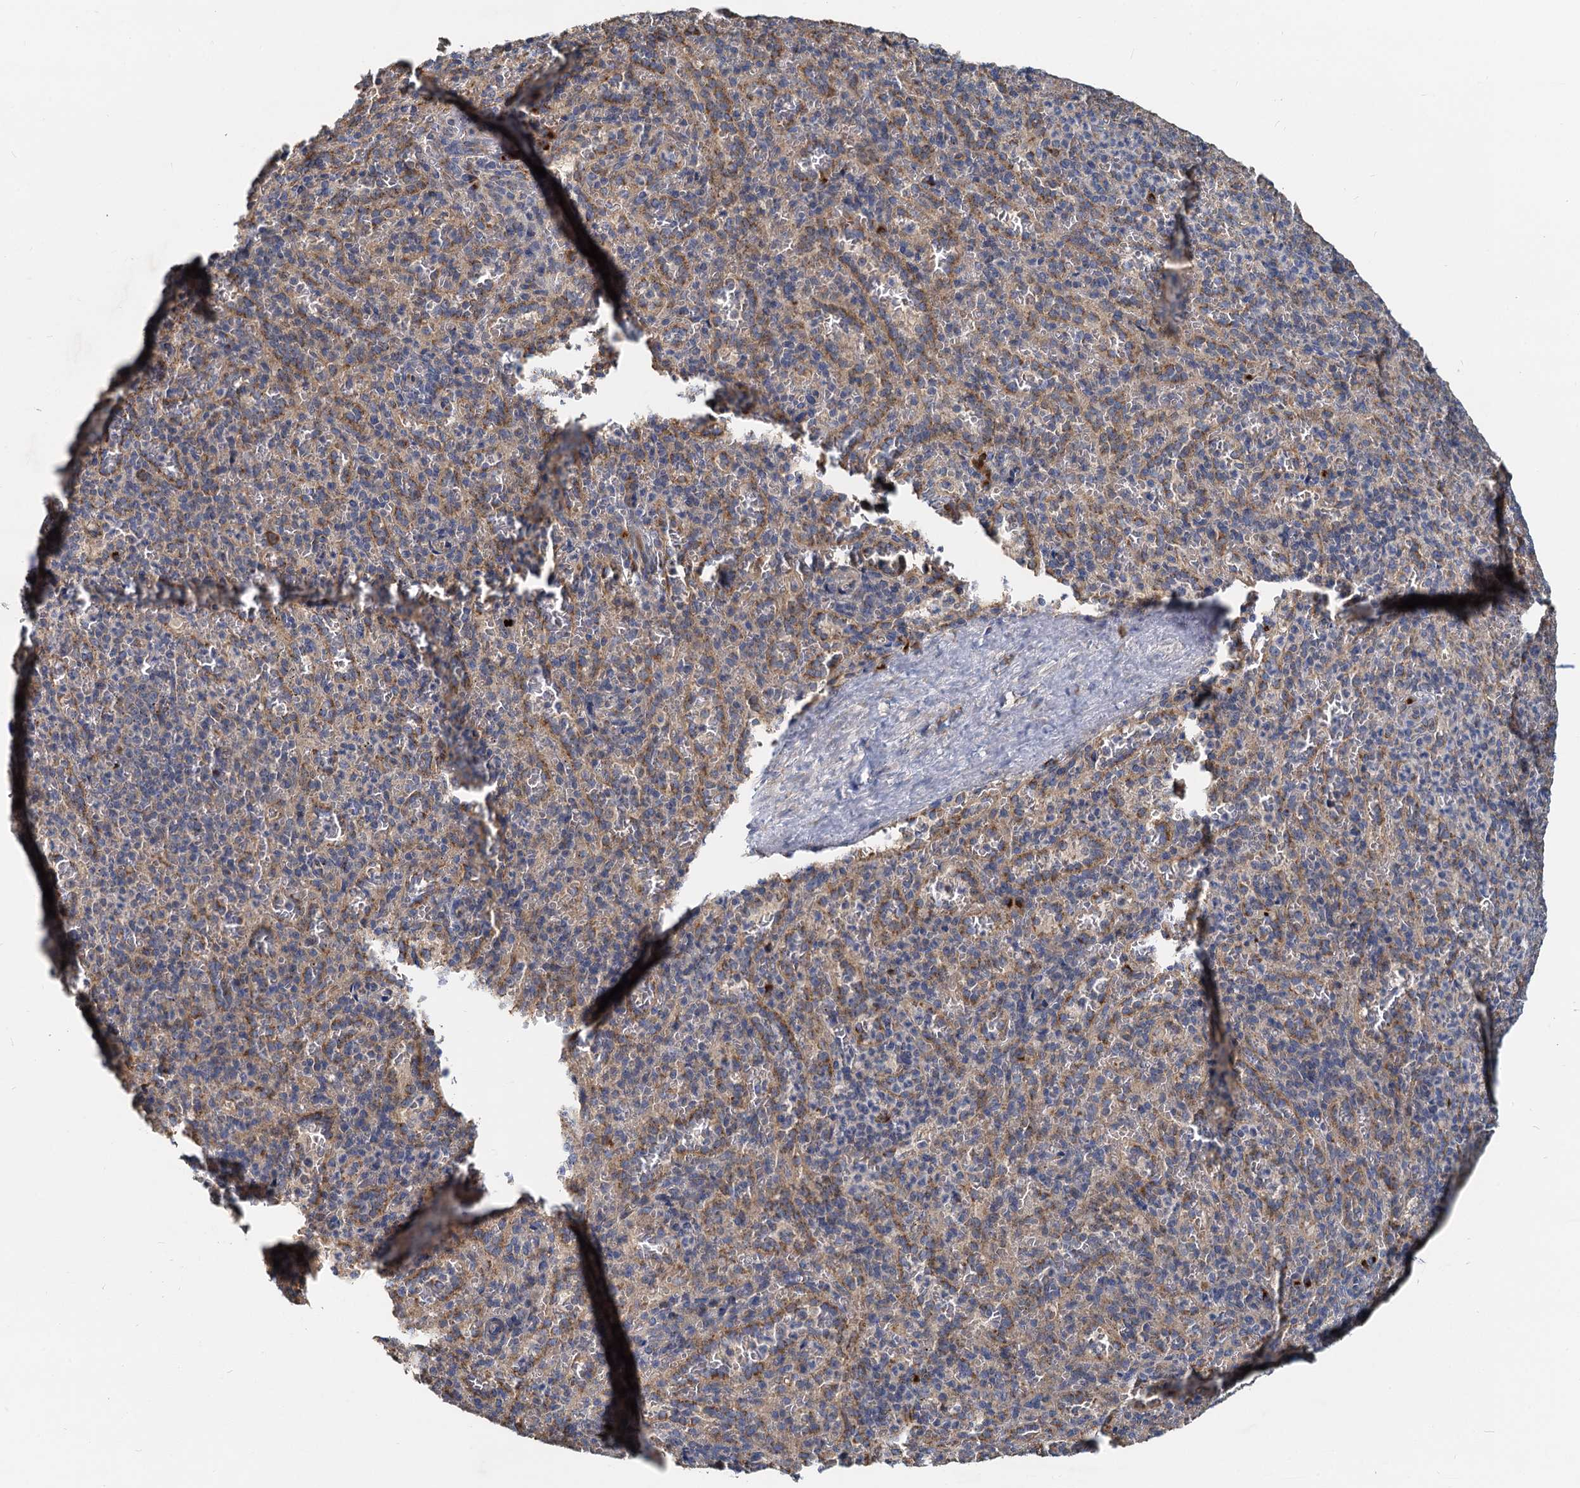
{"staining": {"intensity": "negative", "quantity": "none", "location": "none"}, "tissue": "spleen", "cell_type": "Cells in red pulp", "image_type": "normal", "snomed": [{"axis": "morphology", "description": "Normal tissue, NOS"}, {"axis": "topography", "description": "Spleen"}], "caption": "The histopathology image displays no staining of cells in red pulp in benign spleen.", "gene": "NKAPD1", "patient": {"sex": "female", "age": 21}}